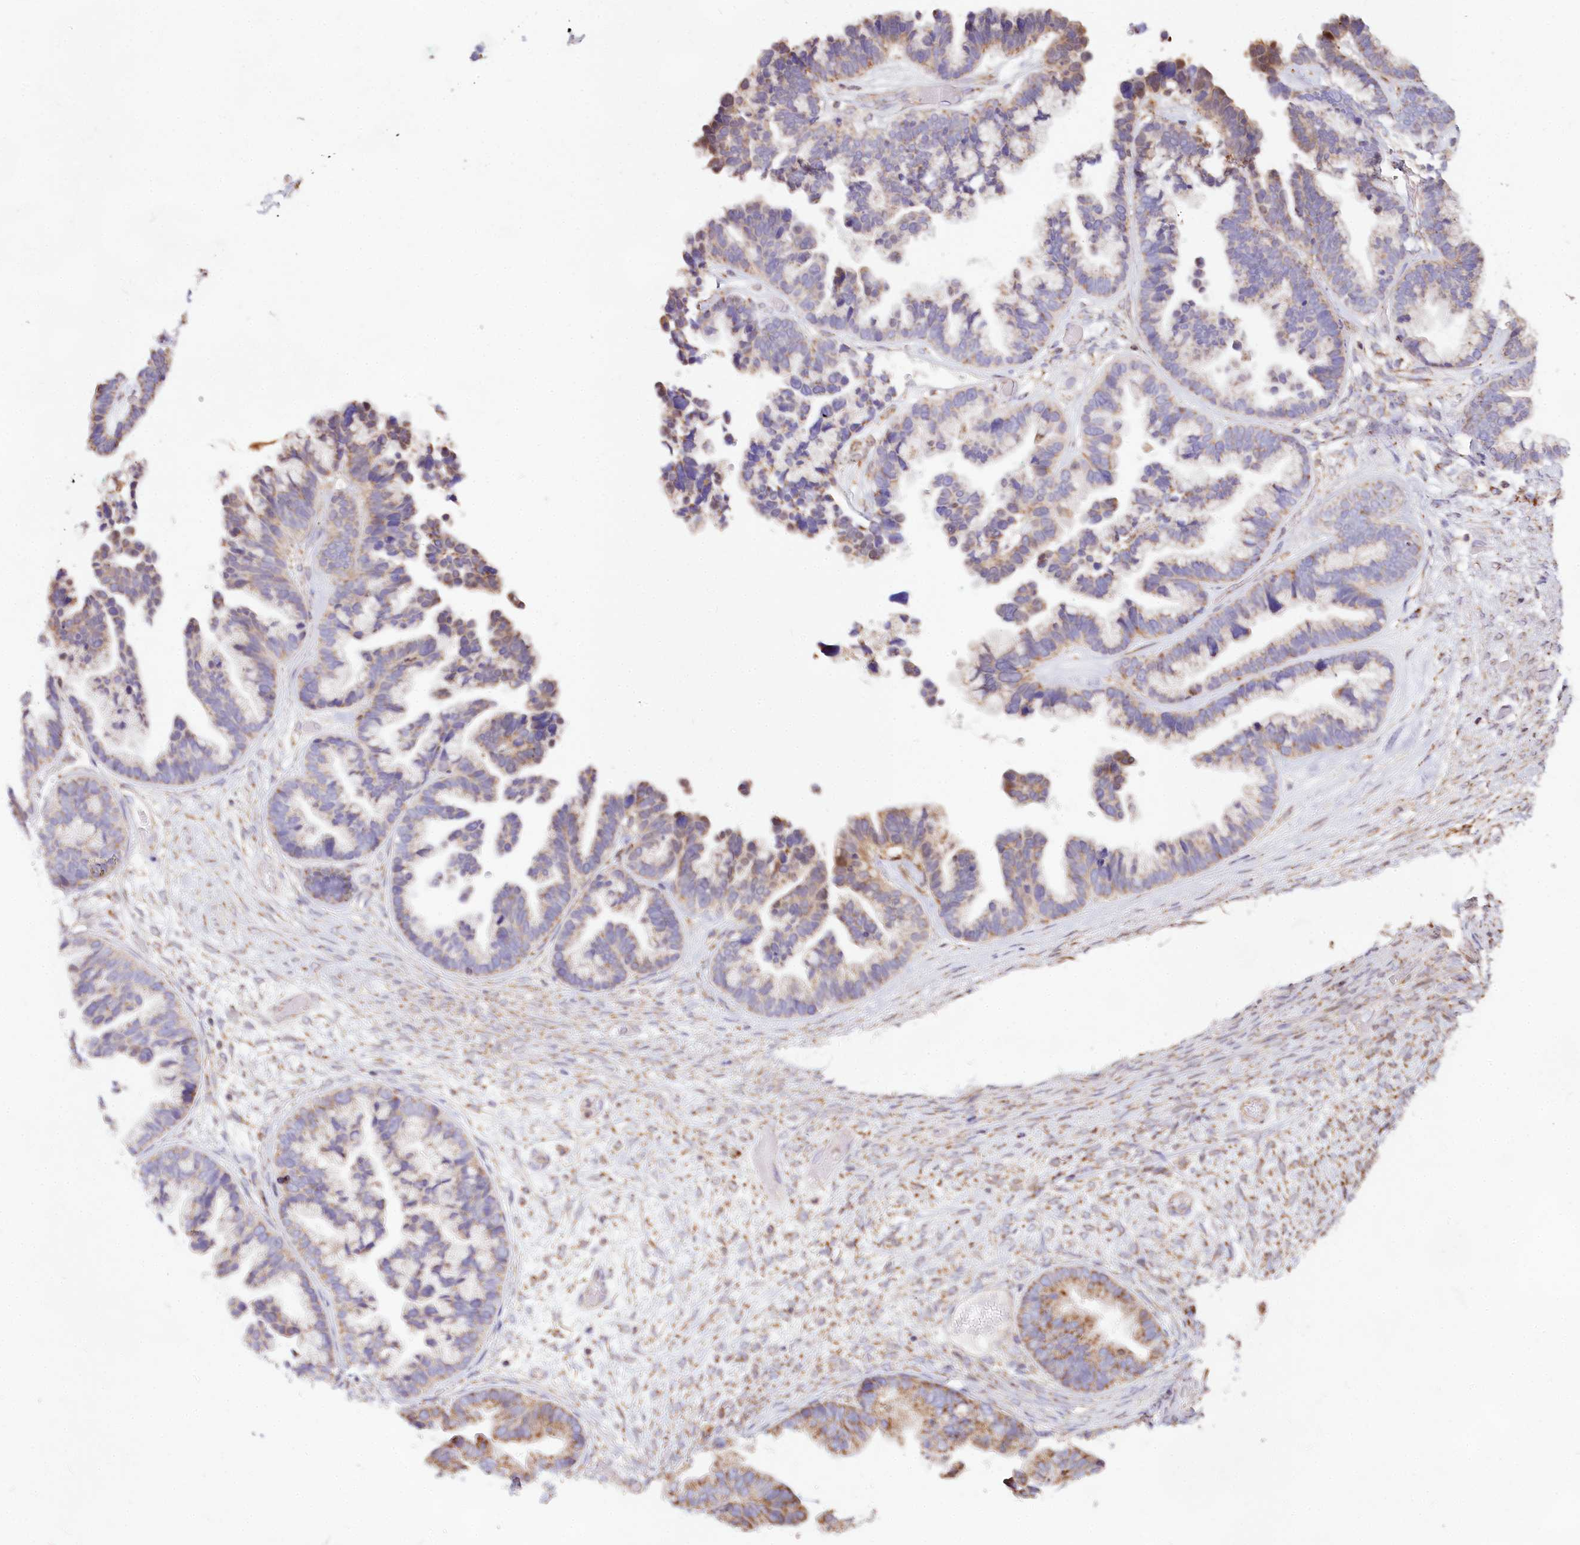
{"staining": {"intensity": "moderate", "quantity": ">75%", "location": "cytoplasmic/membranous"}, "tissue": "ovarian cancer", "cell_type": "Tumor cells", "image_type": "cancer", "snomed": [{"axis": "morphology", "description": "Cystadenocarcinoma, serous, NOS"}, {"axis": "topography", "description": "Ovary"}], "caption": "About >75% of tumor cells in serous cystadenocarcinoma (ovarian) display moderate cytoplasmic/membranous protein staining as visualized by brown immunohistochemical staining.", "gene": "TASOR2", "patient": {"sex": "female", "age": 56}}